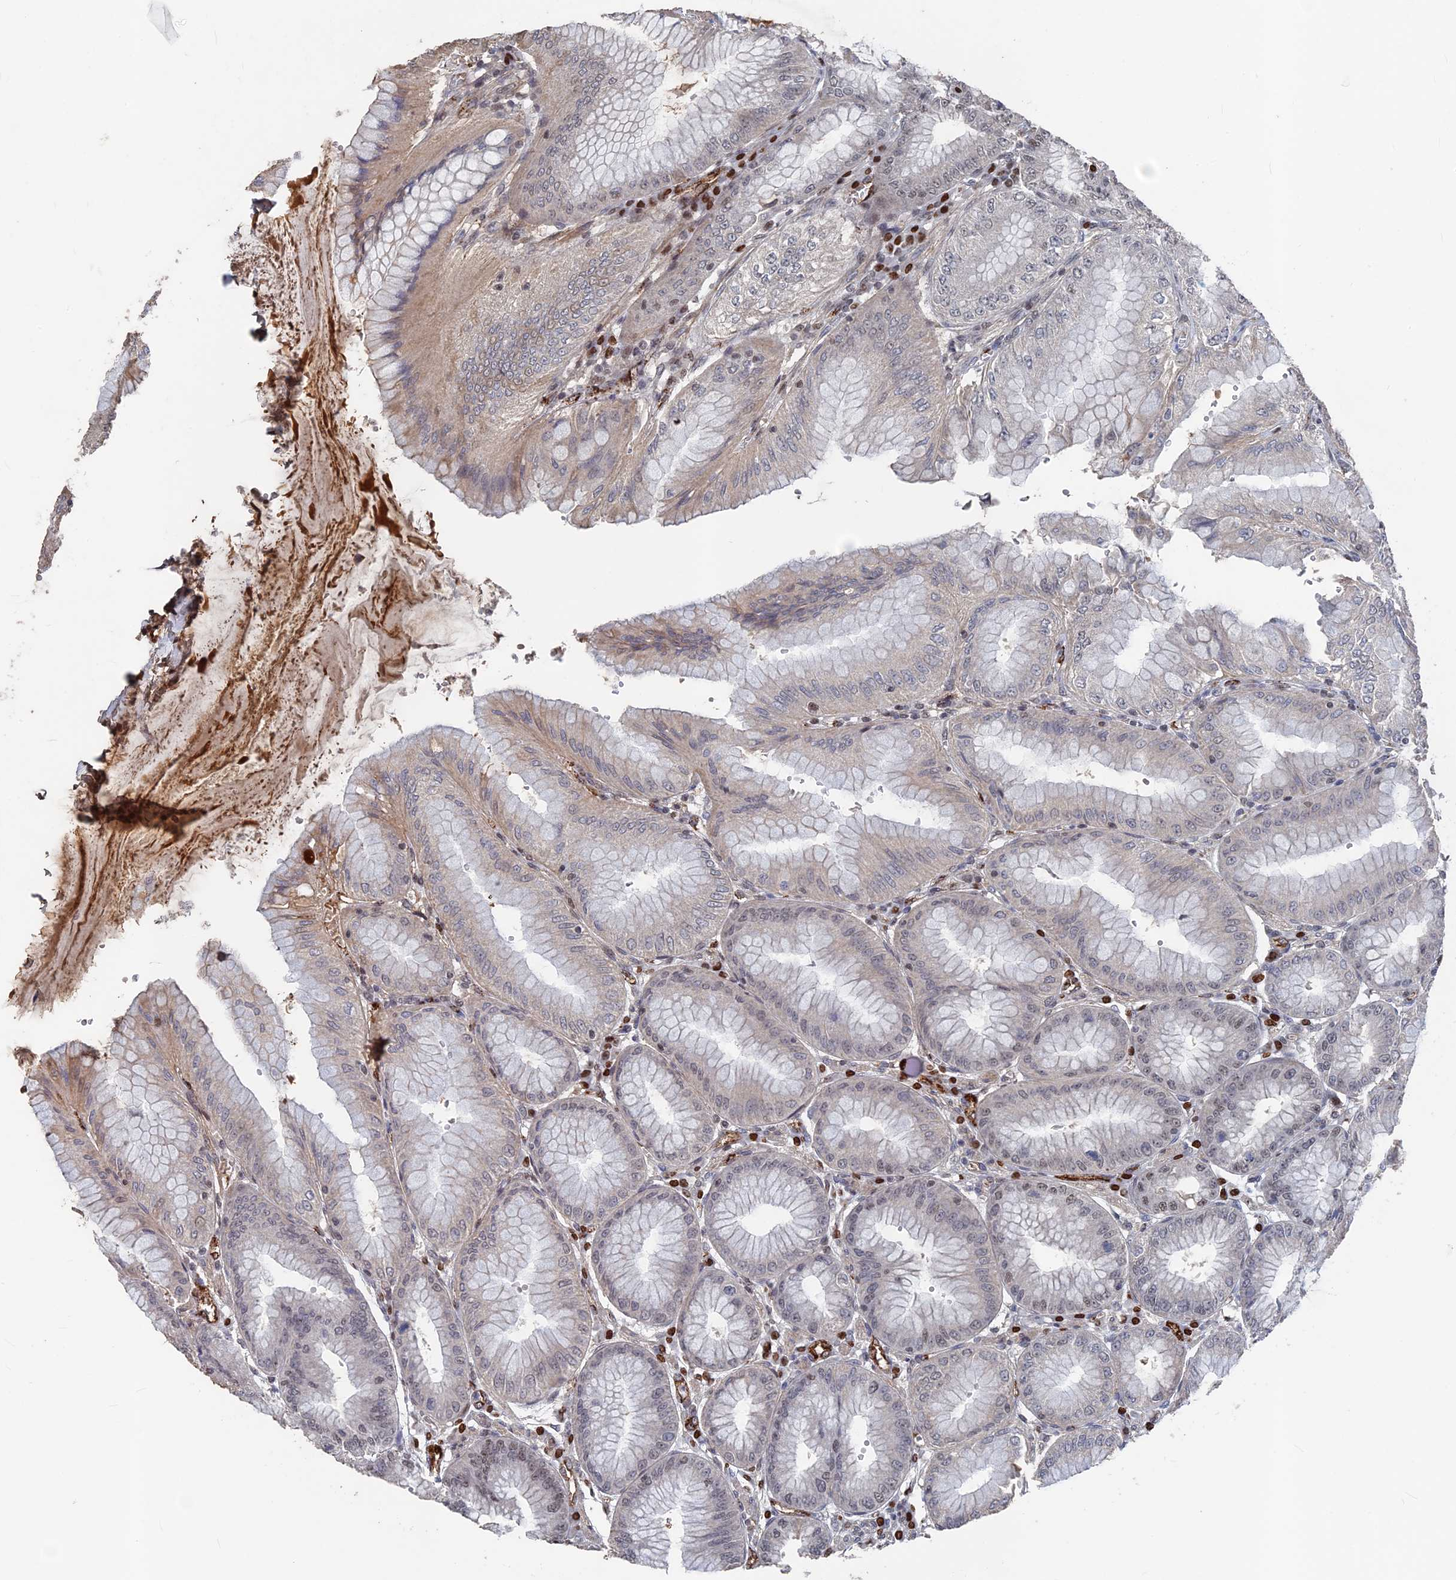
{"staining": {"intensity": "moderate", "quantity": "25%-75%", "location": "nuclear"}, "tissue": "stomach", "cell_type": "Glandular cells", "image_type": "normal", "snomed": [{"axis": "morphology", "description": "Normal tissue, NOS"}, {"axis": "topography", "description": "Stomach, lower"}], "caption": "Glandular cells exhibit moderate nuclear expression in approximately 25%-75% of cells in benign stomach. The protein of interest is shown in brown color, while the nuclei are stained blue.", "gene": "SH3D21", "patient": {"sex": "male", "age": 71}}